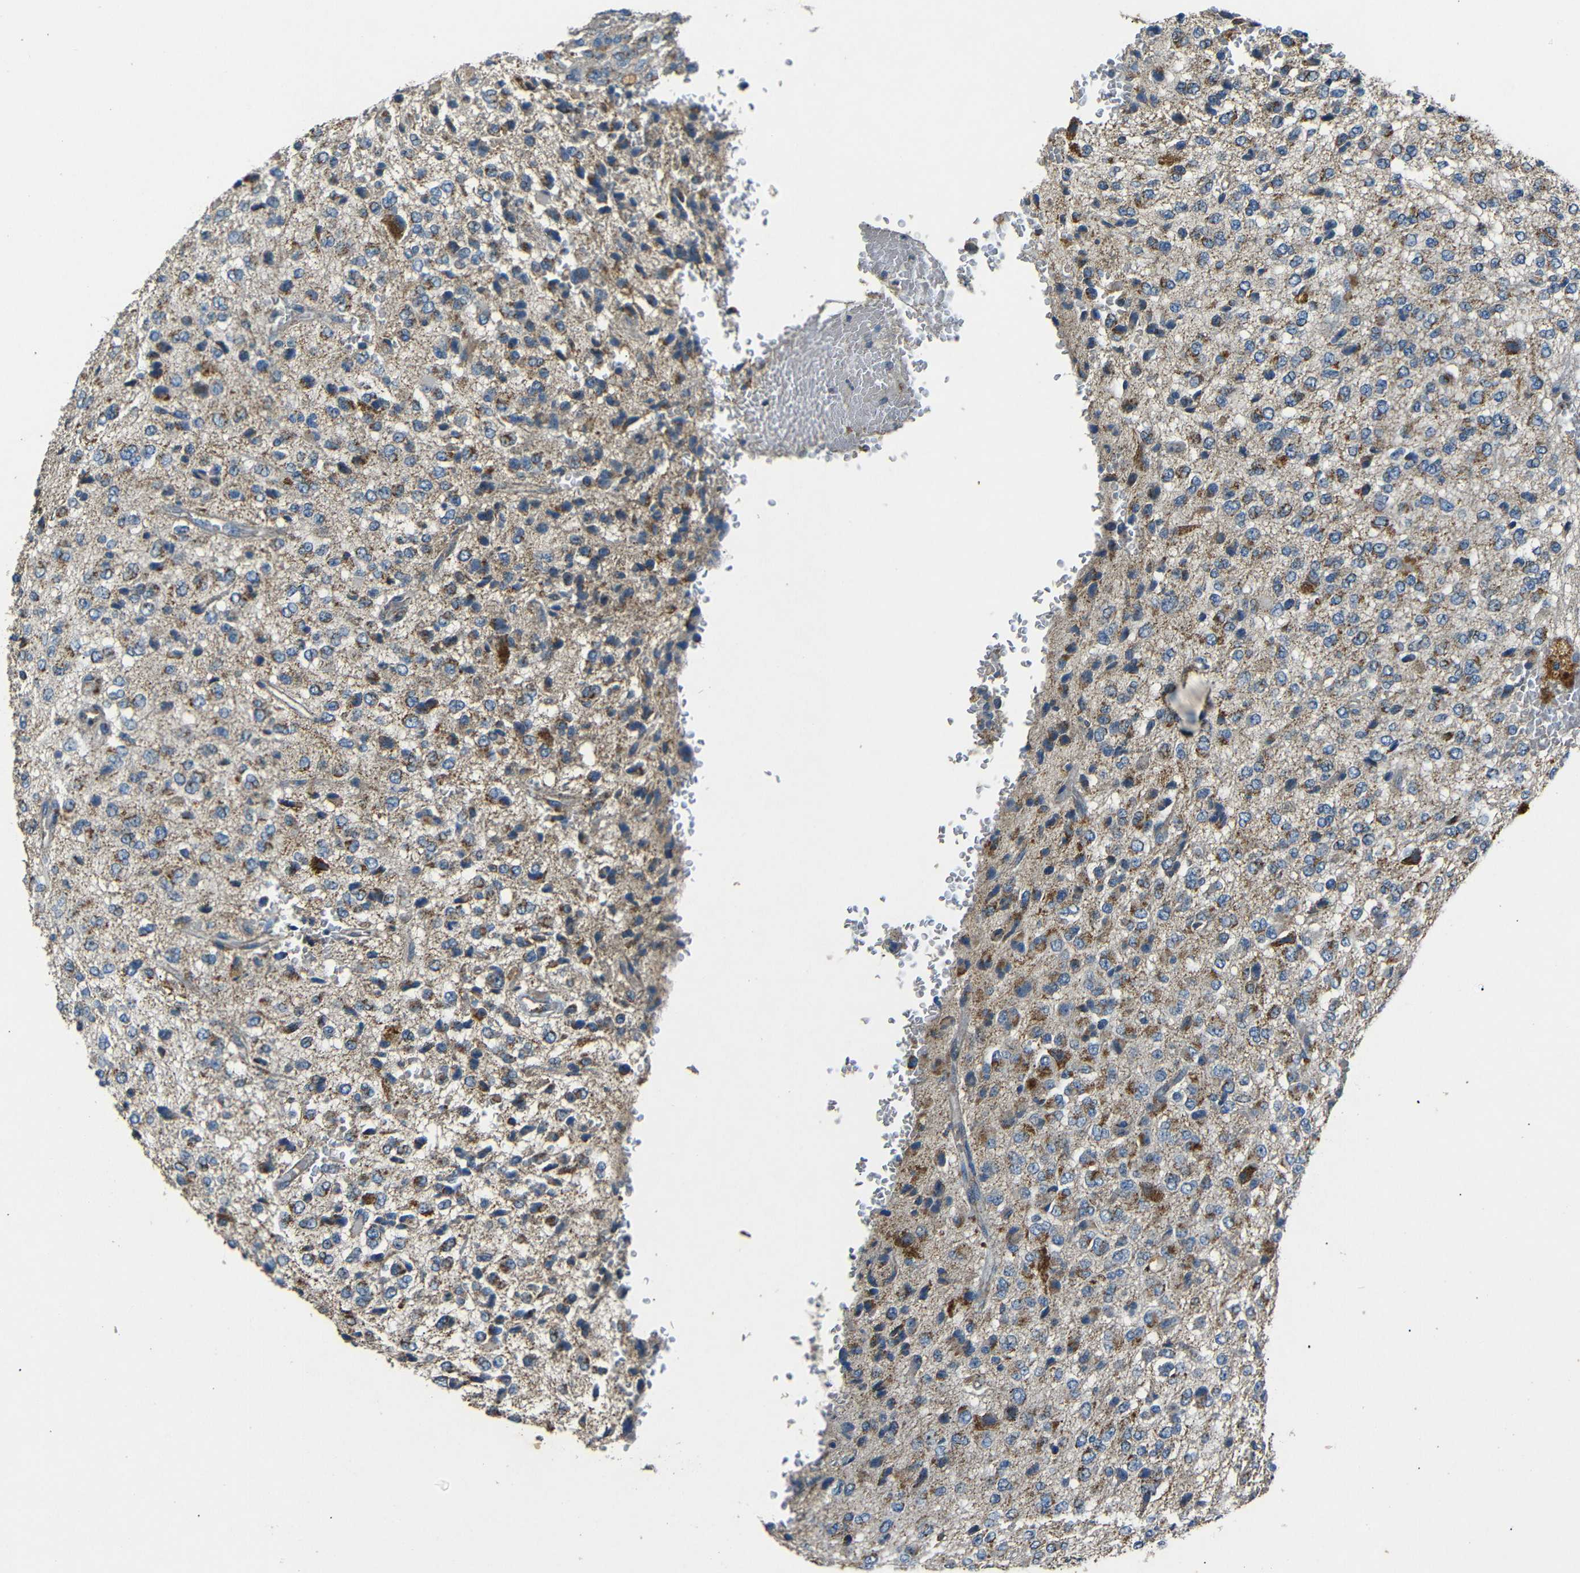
{"staining": {"intensity": "moderate", "quantity": "25%-75%", "location": "cytoplasmic/membranous"}, "tissue": "glioma", "cell_type": "Tumor cells", "image_type": "cancer", "snomed": [{"axis": "morphology", "description": "Glioma, malignant, High grade"}, {"axis": "topography", "description": "pancreas cauda"}], "caption": "Tumor cells demonstrate medium levels of moderate cytoplasmic/membranous staining in approximately 25%-75% of cells in glioma.", "gene": "NETO2", "patient": {"sex": "male", "age": 60}}